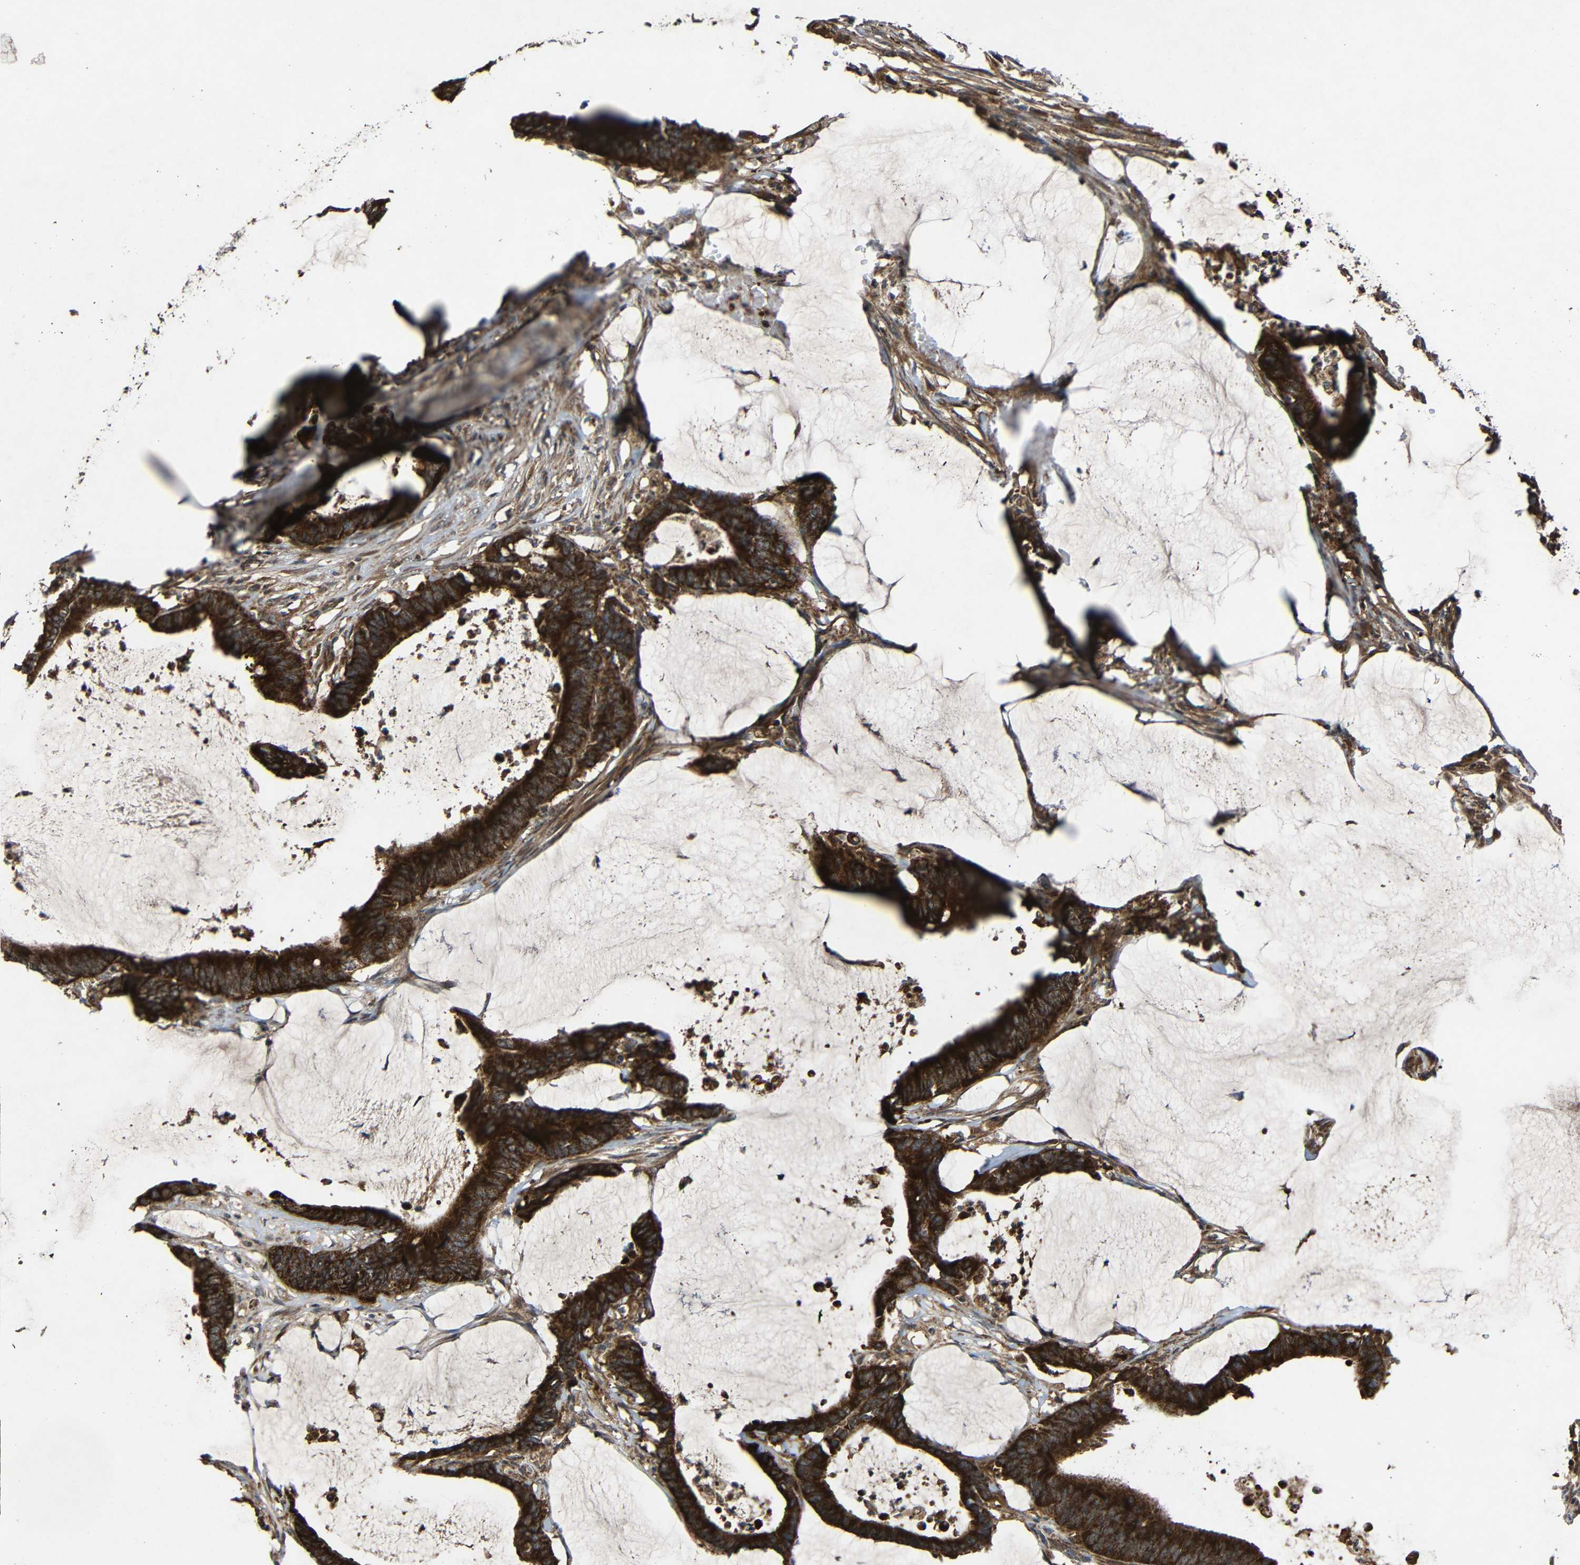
{"staining": {"intensity": "strong", "quantity": ">75%", "location": "cytoplasmic/membranous"}, "tissue": "colorectal cancer", "cell_type": "Tumor cells", "image_type": "cancer", "snomed": [{"axis": "morphology", "description": "Adenocarcinoma, NOS"}, {"axis": "topography", "description": "Rectum"}], "caption": "Colorectal cancer tissue displays strong cytoplasmic/membranous expression in approximately >75% of tumor cells", "gene": "C1GALT1", "patient": {"sex": "female", "age": 66}}